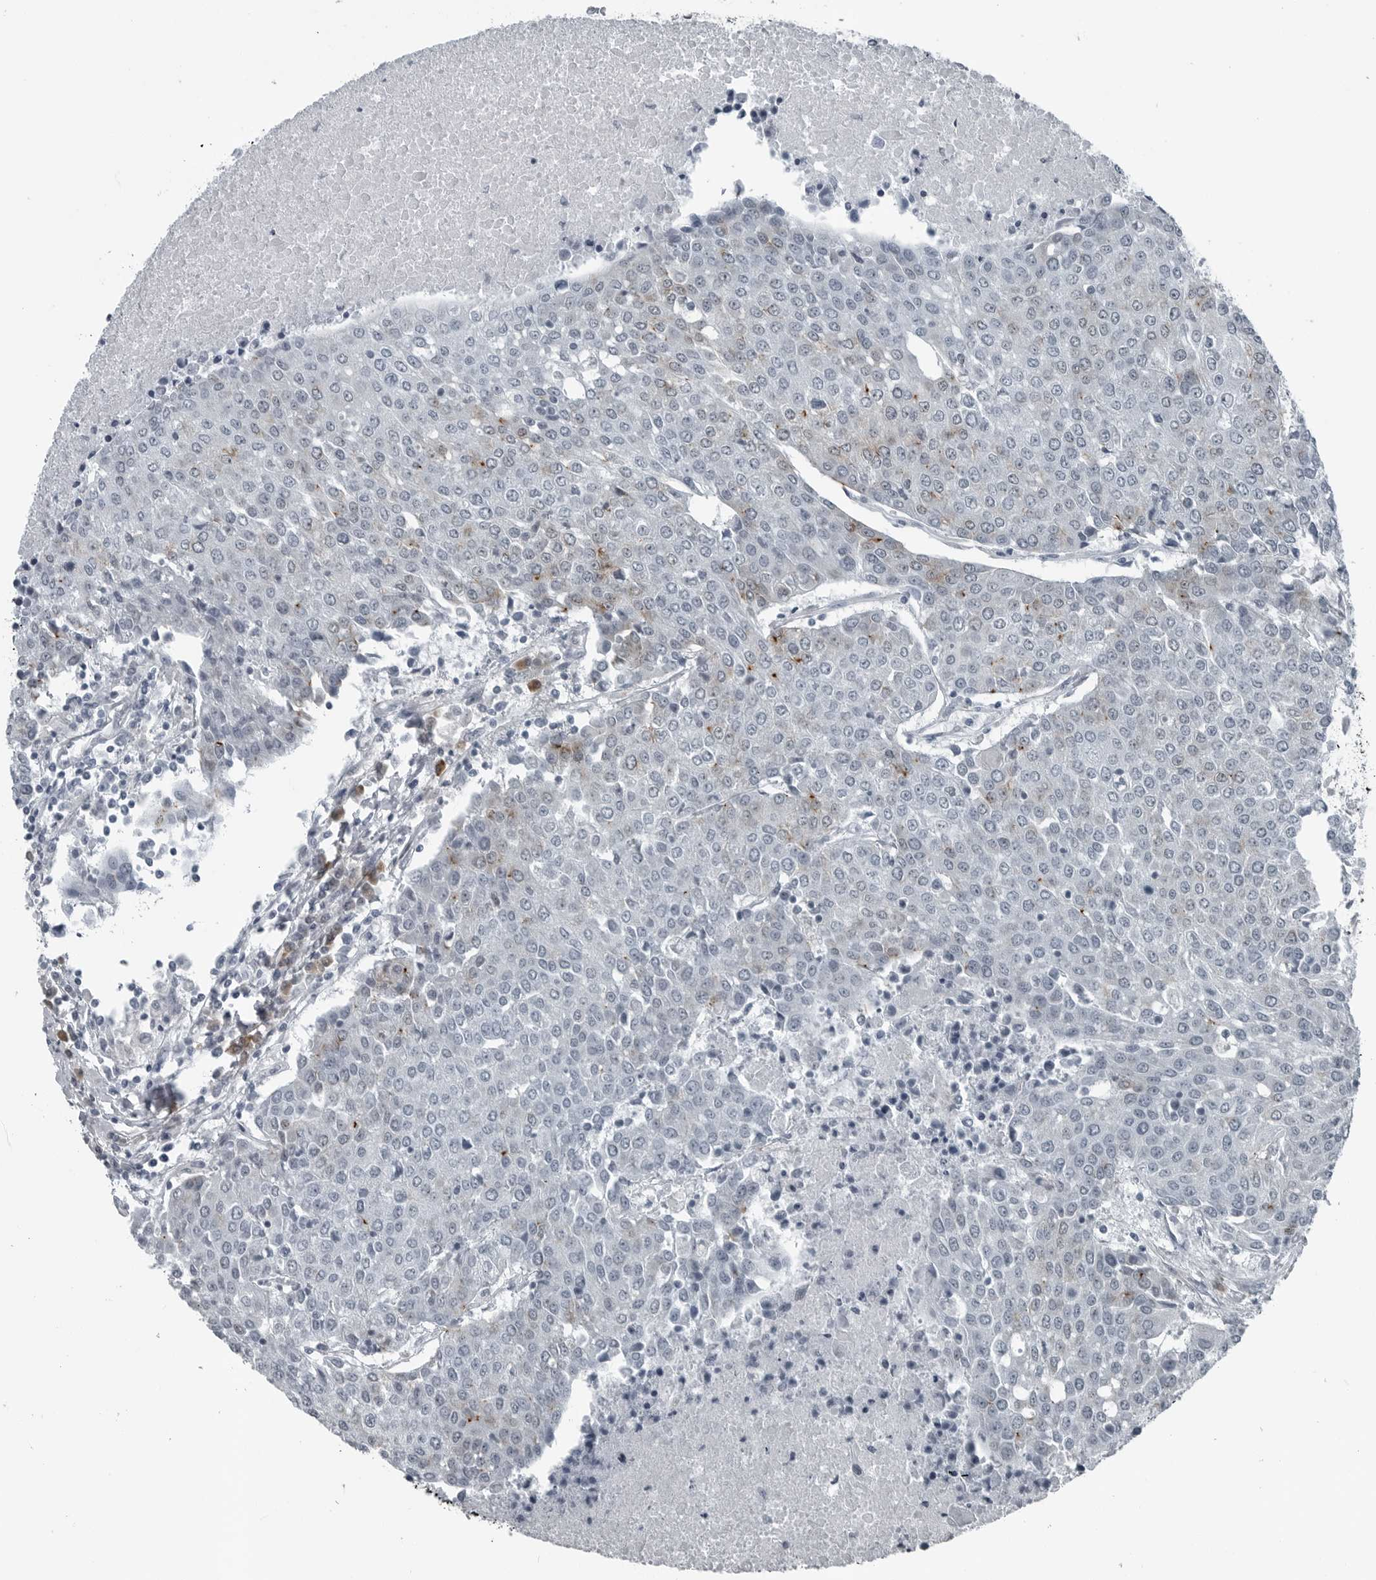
{"staining": {"intensity": "negative", "quantity": "none", "location": "none"}, "tissue": "urothelial cancer", "cell_type": "Tumor cells", "image_type": "cancer", "snomed": [{"axis": "morphology", "description": "Urothelial carcinoma, High grade"}, {"axis": "topography", "description": "Urinary bladder"}], "caption": "Tumor cells show no significant protein staining in urothelial cancer.", "gene": "DNAAF11", "patient": {"sex": "female", "age": 85}}